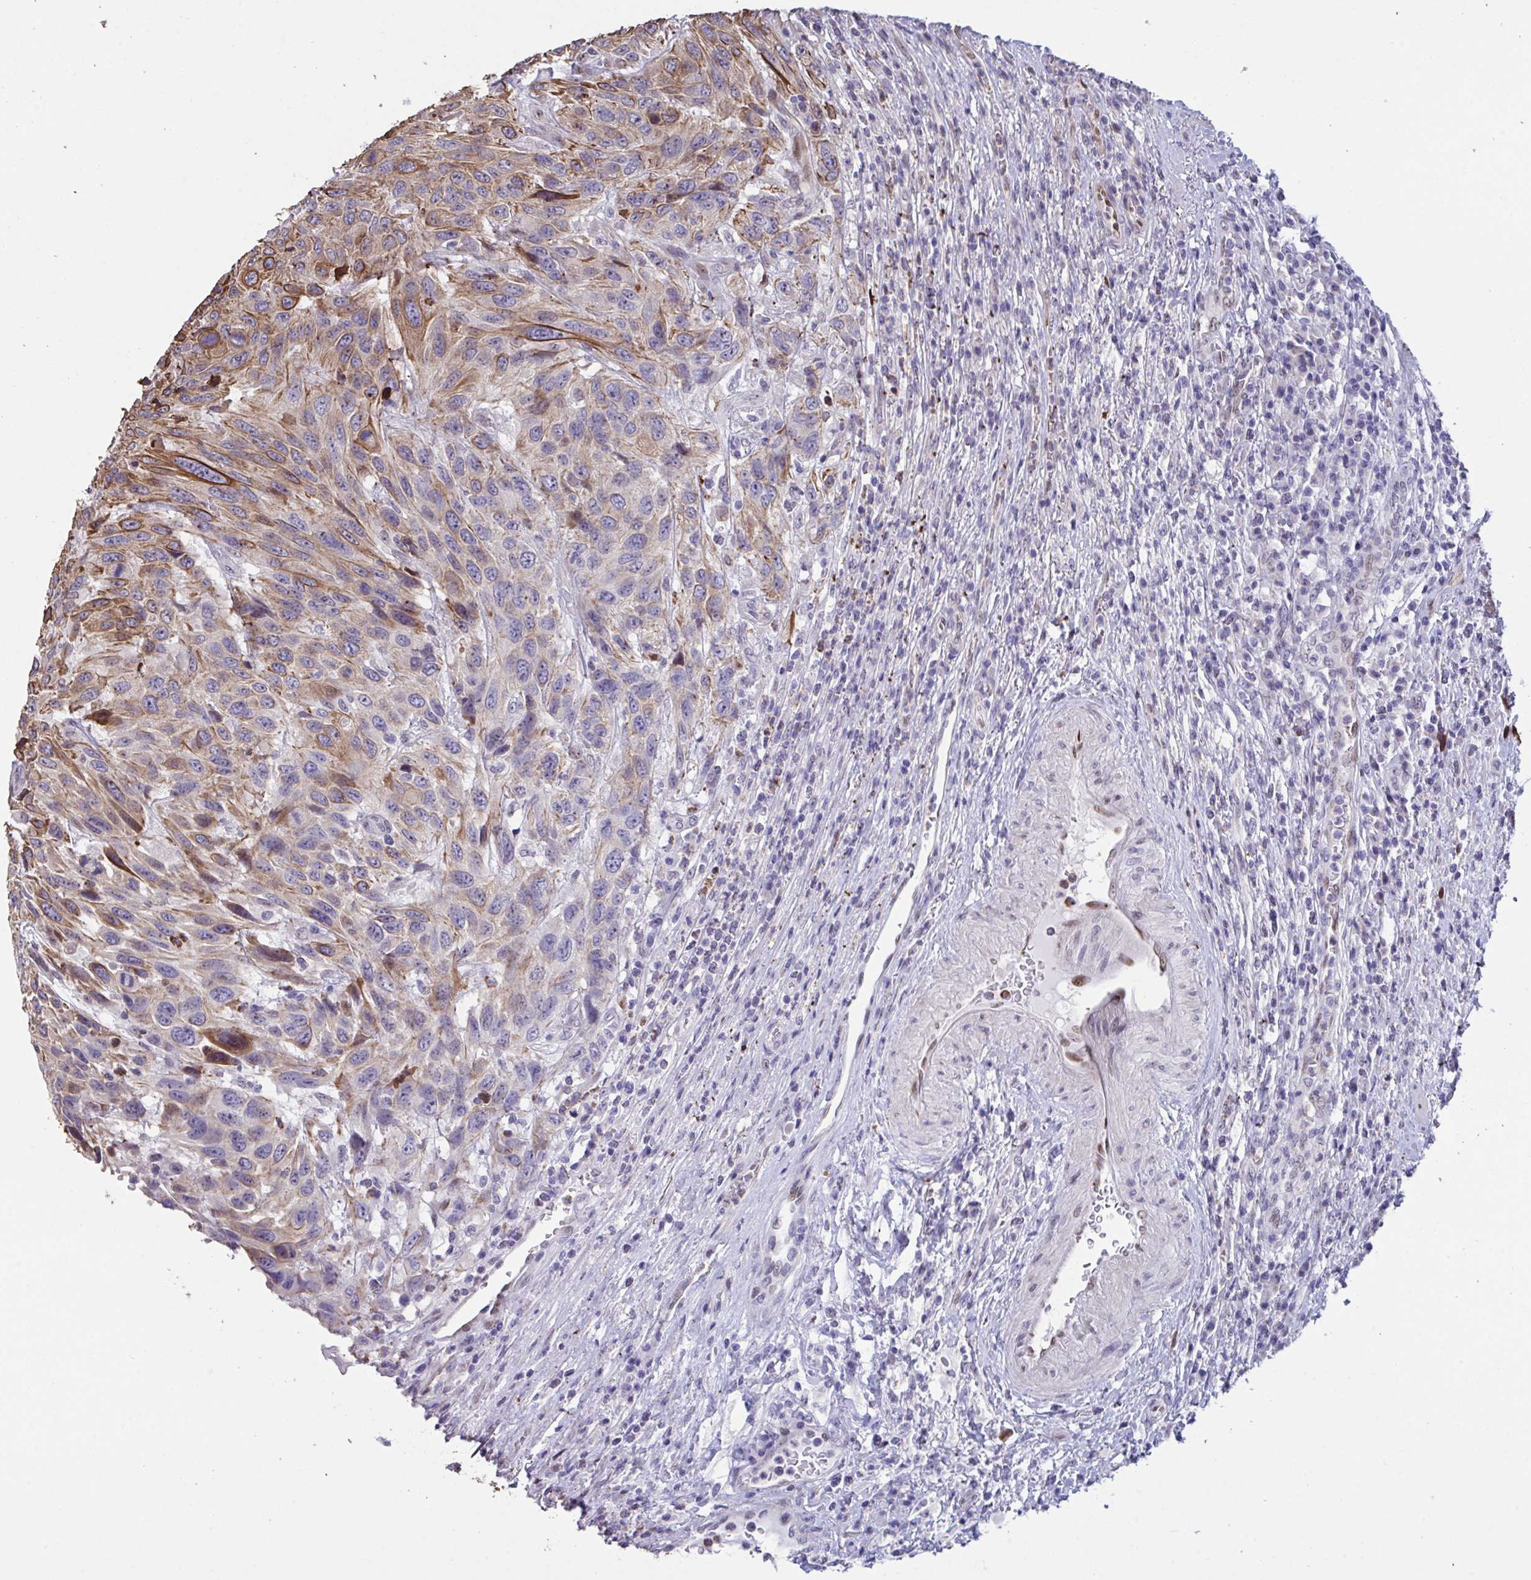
{"staining": {"intensity": "strong", "quantity": ">75%", "location": "cytoplasmic/membranous"}, "tissue": "urothelial cancer", "cell_type": "Tumor cells", "image_type": "cancer", "snomed": [{"axis": "morphology", "description": "Urothelial carcinoma, High grade"}, {"axis": "topography", "description": "Urinary bladder"}], "caption": "Human urothelial carcinoma (high-grade) stained with a protein marker displays strong staining in tumor cells.", "gene": "PELI2", "patient": {"sex": "female", "age": 70}}